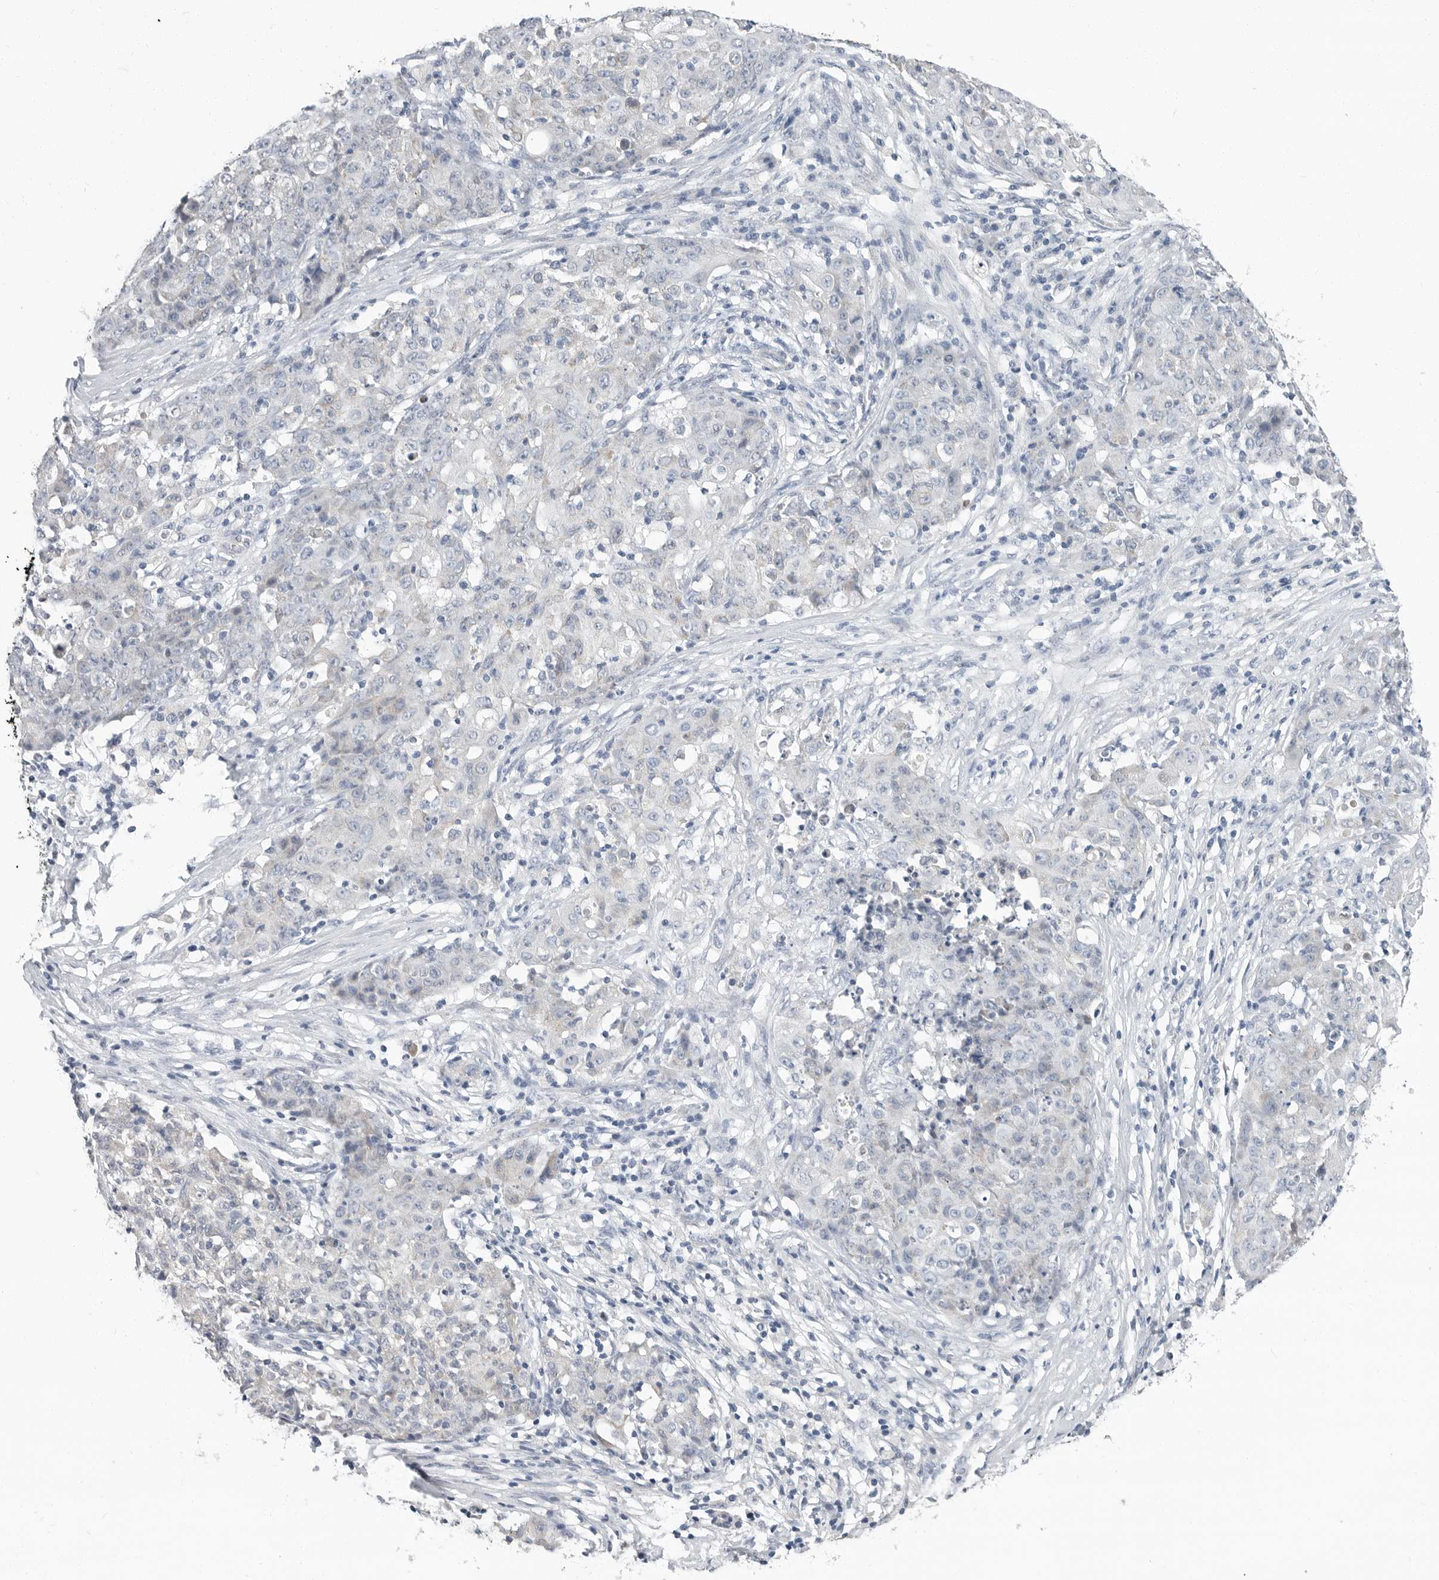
{"staining": {"intensity": "negative", "quantity": "none", "location": "none"}, "tissue": "ovarian cancer", "cell_type": "Tumor cells", "image_type": "cancer", "snomed": [{"axis": "morphology", "description": "Carcinoma, endometroid"}, {"axis": "topography", "description": "Ovary"}], "caption": "Immunohistochemistry of human ovarian cancer shows no expression in tumor cells. (Stains: DAB (3,3'-diaminobenzidine) immunohistochemistry with hematoxylin counter stain, Microscopy: brightfield microscopy at high magnification).", "gene": "PLN", "patient": {"sex": "female", "age": 42}}